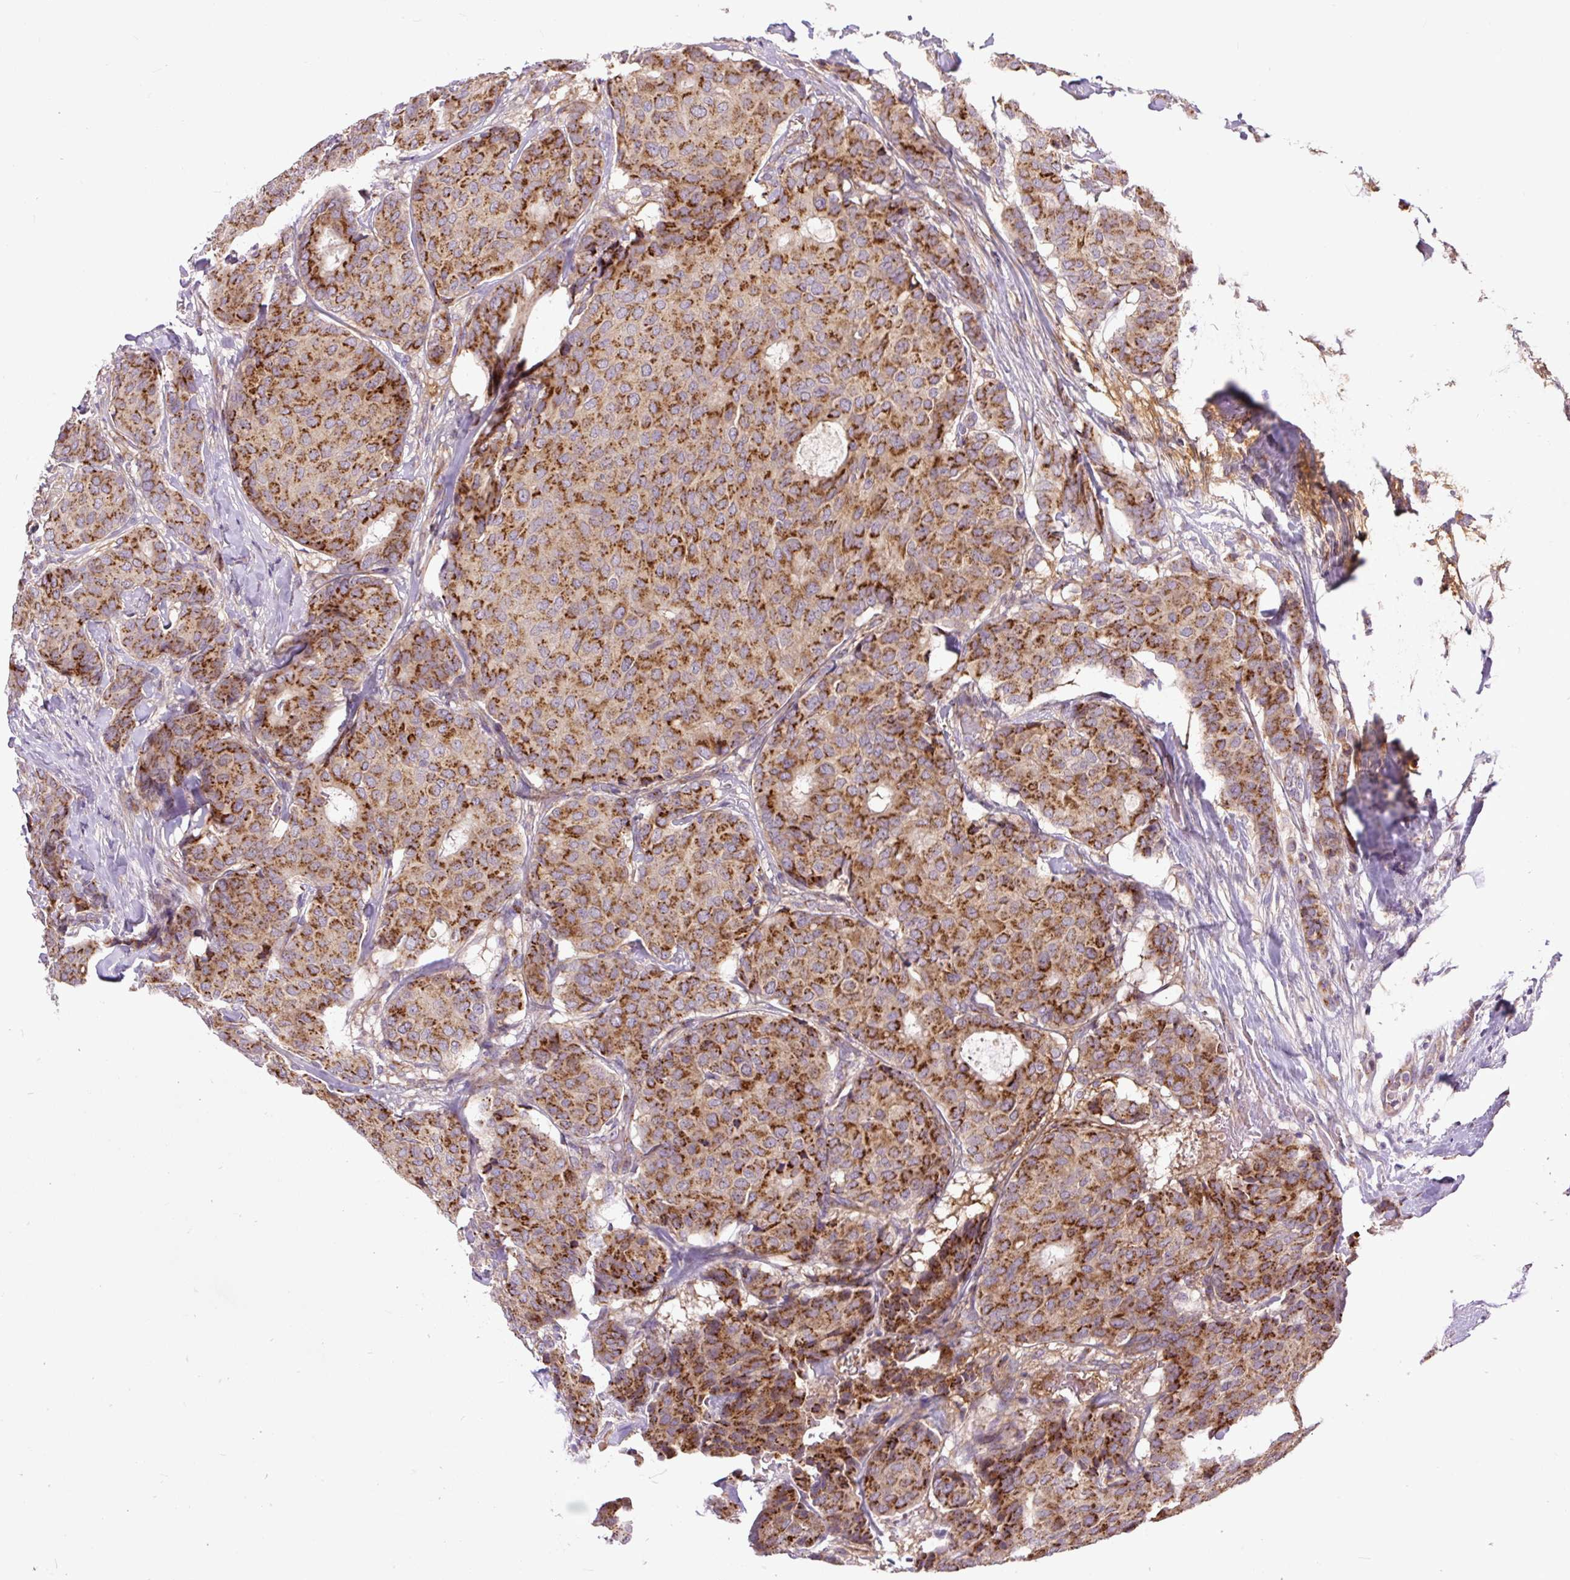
{"staining": {"intensity": "strong", "quantity": ">75%", "location": "cytoplasmic/membranous"}, "tissue": "breast cancer", "cell_type": "Tumor cells", "image_type": "cancer", "snomed": [{"axis": "morphology", "description": "Duct carcinoma"}, {"axis": "topography", "description": "Breast"}], "caption": "Immunohistochemistry histopathology image of infiltrating ductal carcinoma (breast) stained for a protein (brown), which displays high levels of strong cytoplasmic/membranous positivity in approximately >75% of tumor cells.", "gene": "MSMP", "patient": {"sex": "female", "age": 75}}